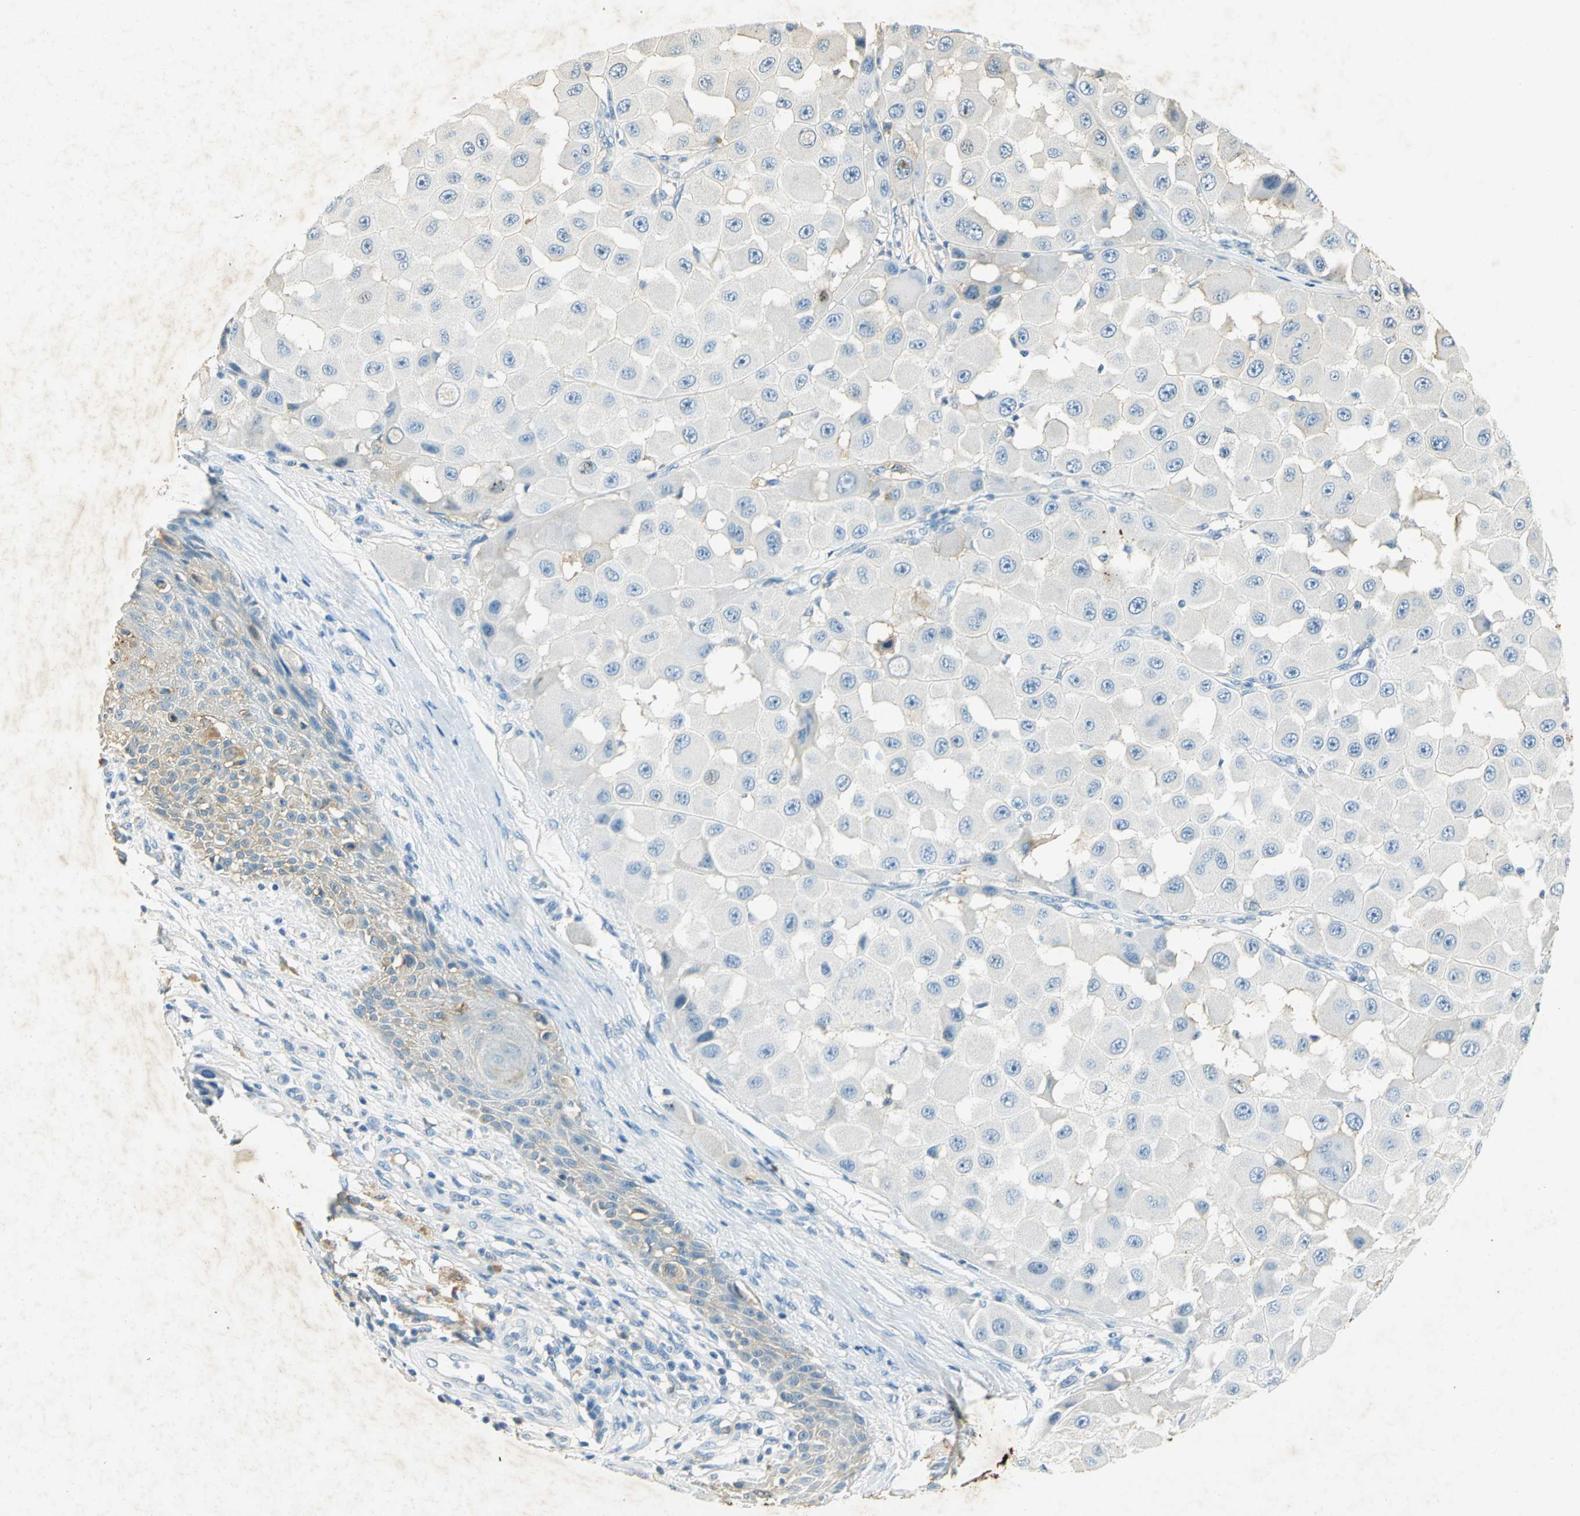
{"staining": {"intensity": "negative", "quantity": "none", "location": "none"}, "tissue": "melanoma", "cell_type": "Tumor cells", "image_type": "cancer", "snomed": [{"axis": "morphology", "description": "Malignant melanoma, NOS"}, {"axis": "topography", "description": "Skin"}], "caption": "Tumor cells are negative for brown protein staining in malignant melanoma. (DAB (3,3'-diaminobenzidine) immunohistochemistry (IHC) with hematoxylin counter stain).", "gene": "ANXA4", "patient": {"sex": "female", "age": 81}}